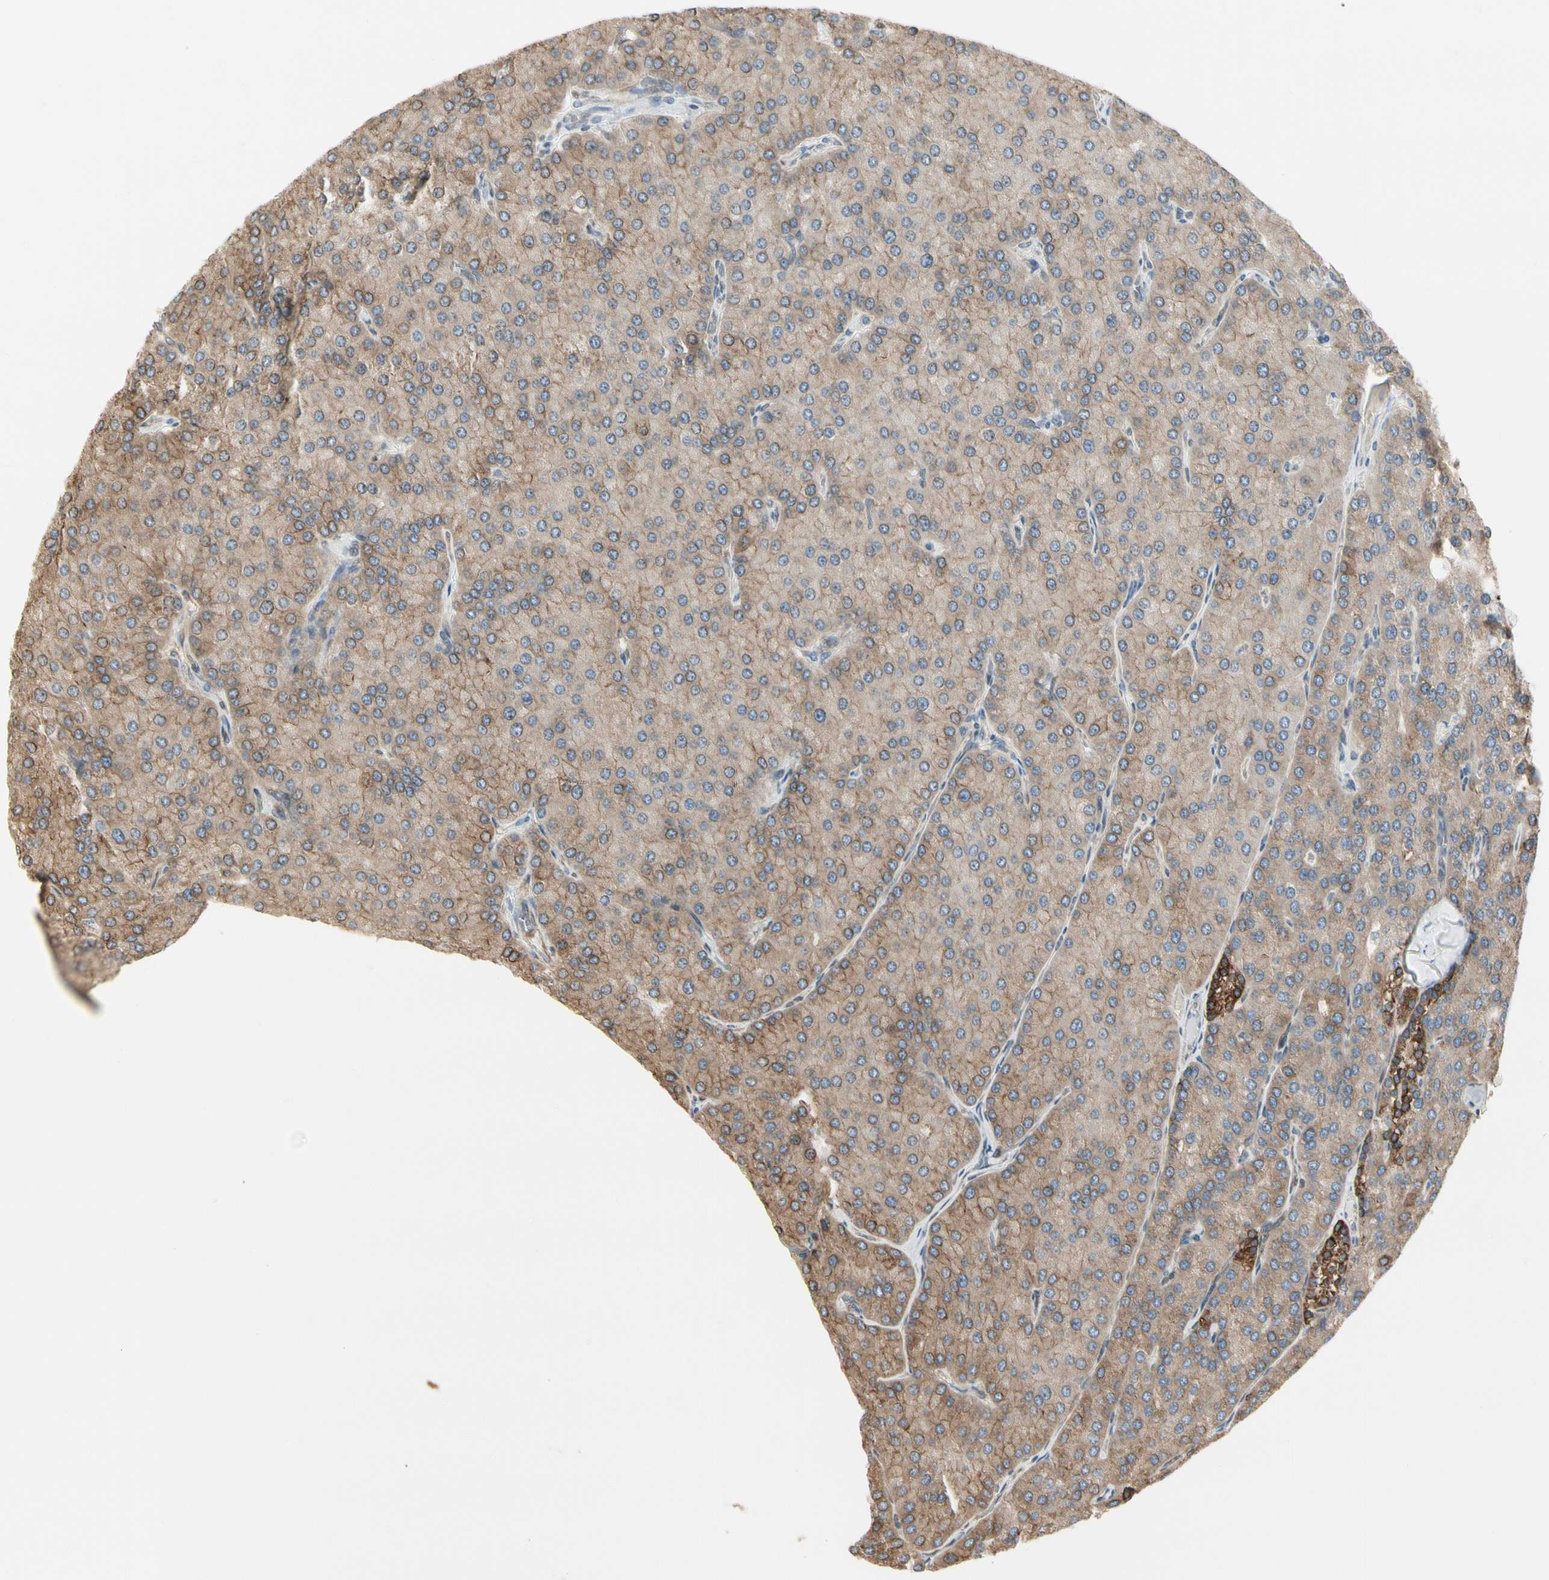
{"staining": {"intensity": "moderate", "quantity": ">75%", "location": "cytoplasmic/membranous"}, "tissue": "parathyroid gland", "cell_type": "Glandular cells", "image_type": "normal", "snomed": [{"axis": "morphology", "description": "Normal tissue, NOS"}, {"axis": "morphology", "description": "Adenoma, NOS"}, {"axis": "topography", "description": "Parathyroid gland"}], "caption": "Protein staining displays moderate cytoplasmic/membranous positivity in approximately >75% of glandular cells in unremarkable parathyroid gland.", "gene": "NUCB2", "patient": {"sex": "female", "age": 86}}